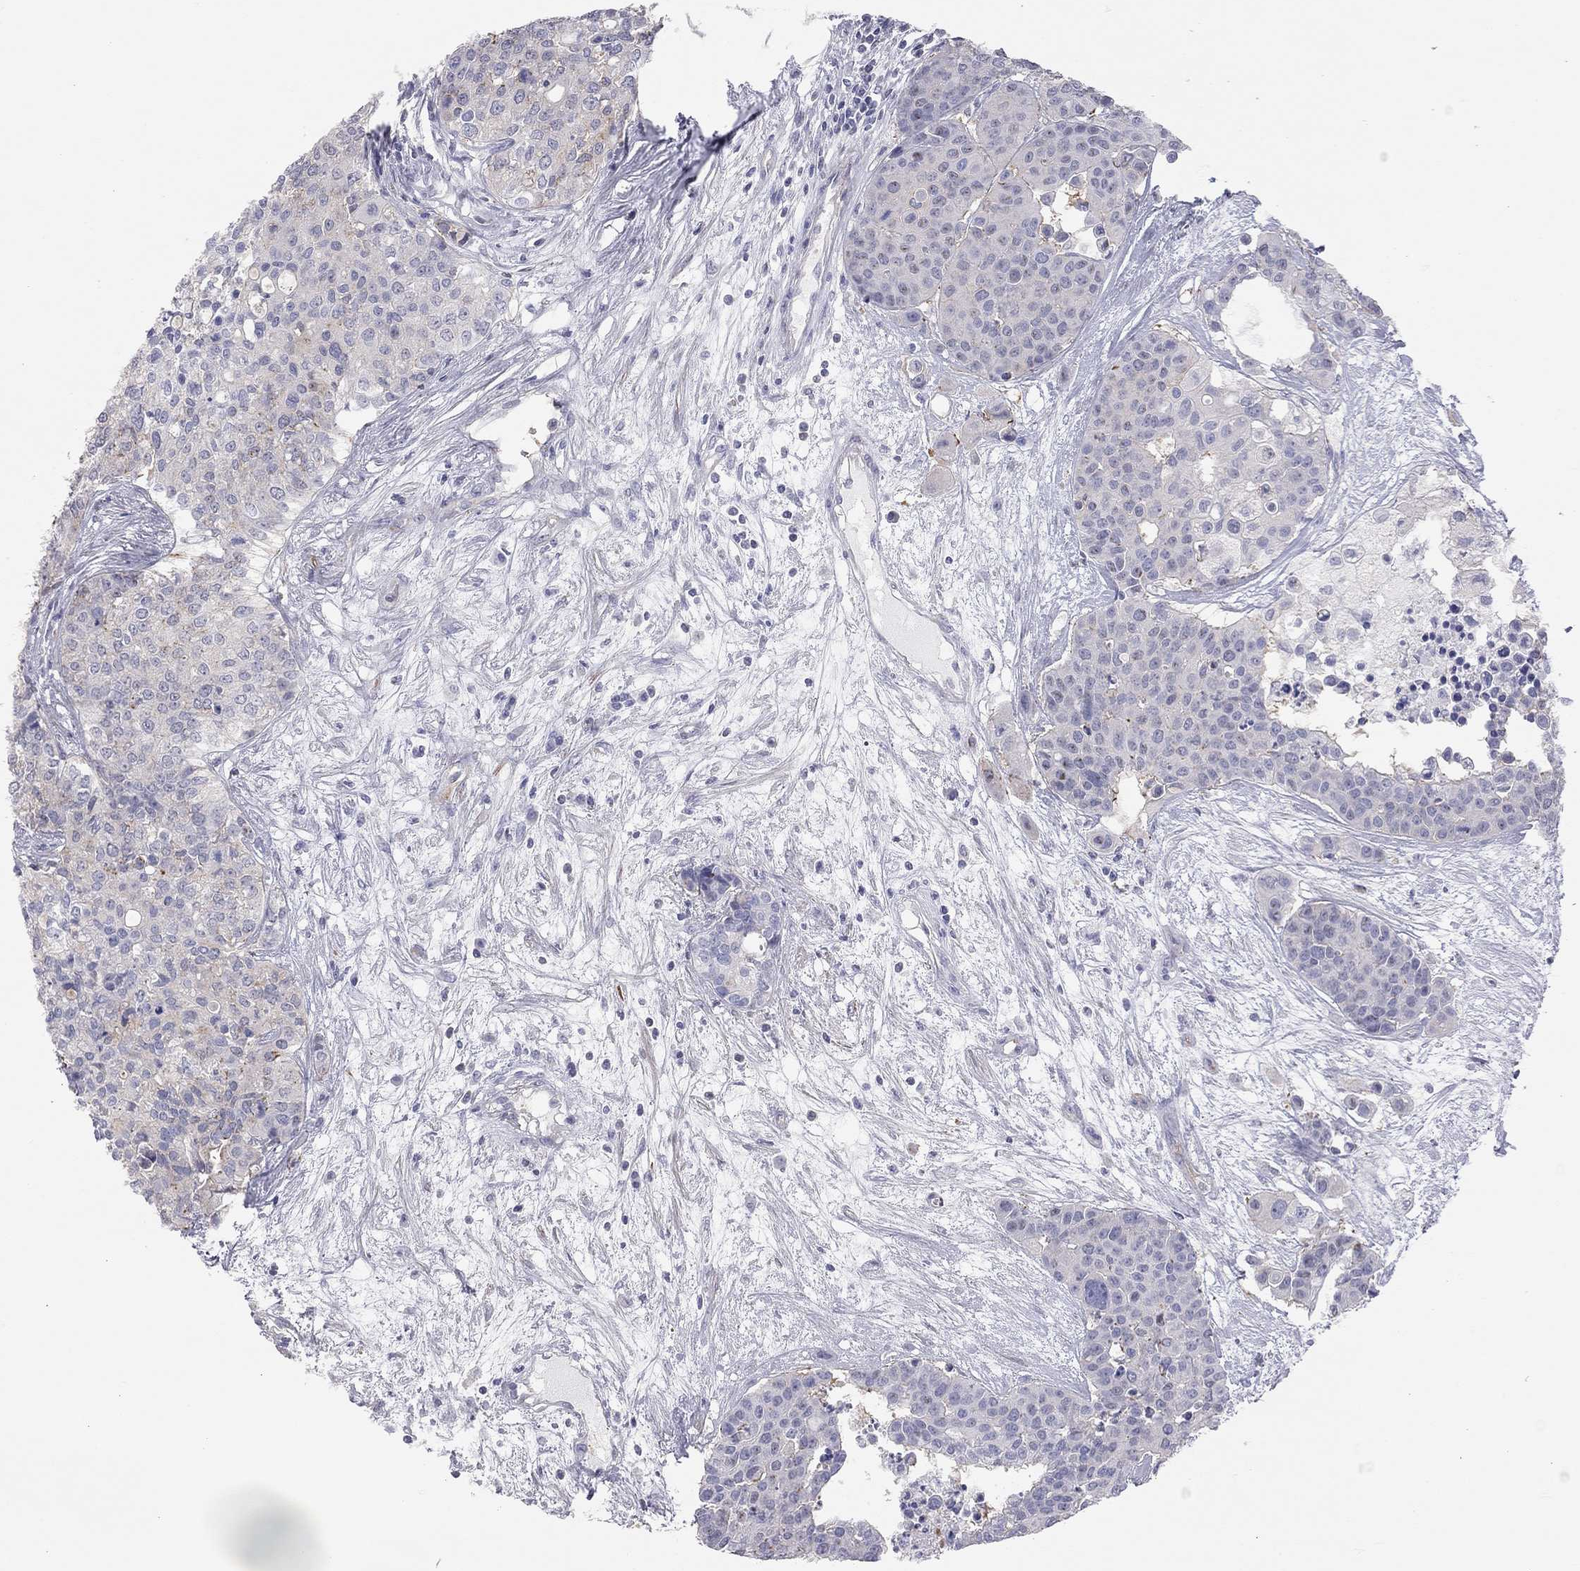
{"staining": {"intensity": "weak", "quantity": "<25%", "location": "cytoplasmic/membranous"}, "tissue": "carcinoid", "cell_type": "Tumor cells", "image_type": "cancer", "snomed": [{"axis": "morphology", "description": "Carcinoid, malignant, NOS"}, {"axis": "topography", "description": "Colon"}], "caption": "High power microscopy micrograph of an IHC histopathology image of carcinoid, revealing no significant staining in tumor cells. (Brightfield microscopy of DAB IHC at high magnification).", "gene": "ADCYAP1", "patient": {"sex": "male", "age": 81}}